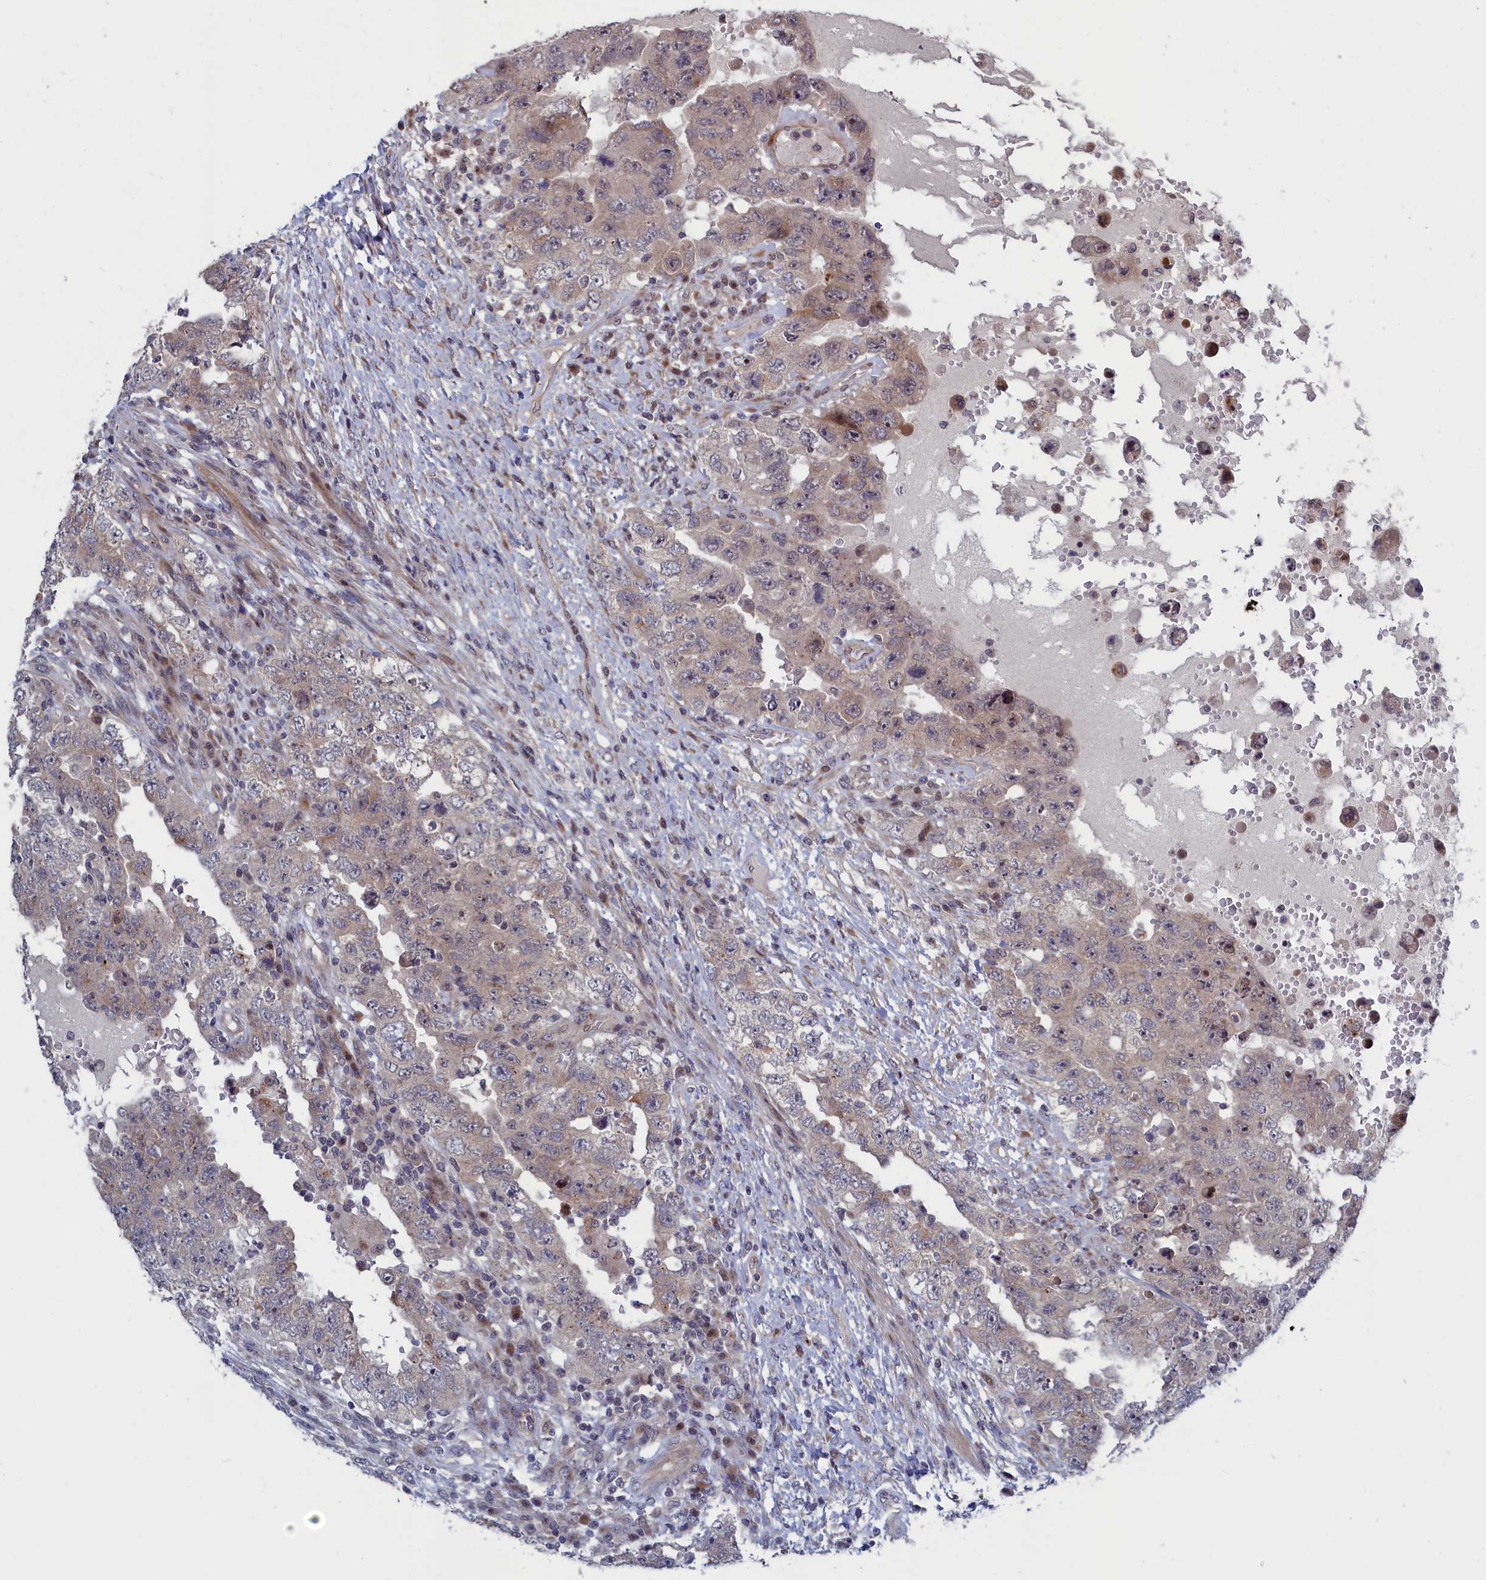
{"staining": {"intensity": "moderate", "quantity": "<25%", "location": "nuclear"}, "tissue": "testis cancer", "cell_type": "Tumor cells", "image_type": "cancer", "snomed": [{"axis": "morphology", "description": "Carcinoma, Embryonal, NOS"}, {"axis": "topography", "description": "Testis"}], "caption": "Testis cancer (embryonal carcinoma) stained with IHC shows moderate nuclear staining in approximately <25% of tumor cells.", "gene": "LSG1", "patient": {"sex": "male", "age": 26}}